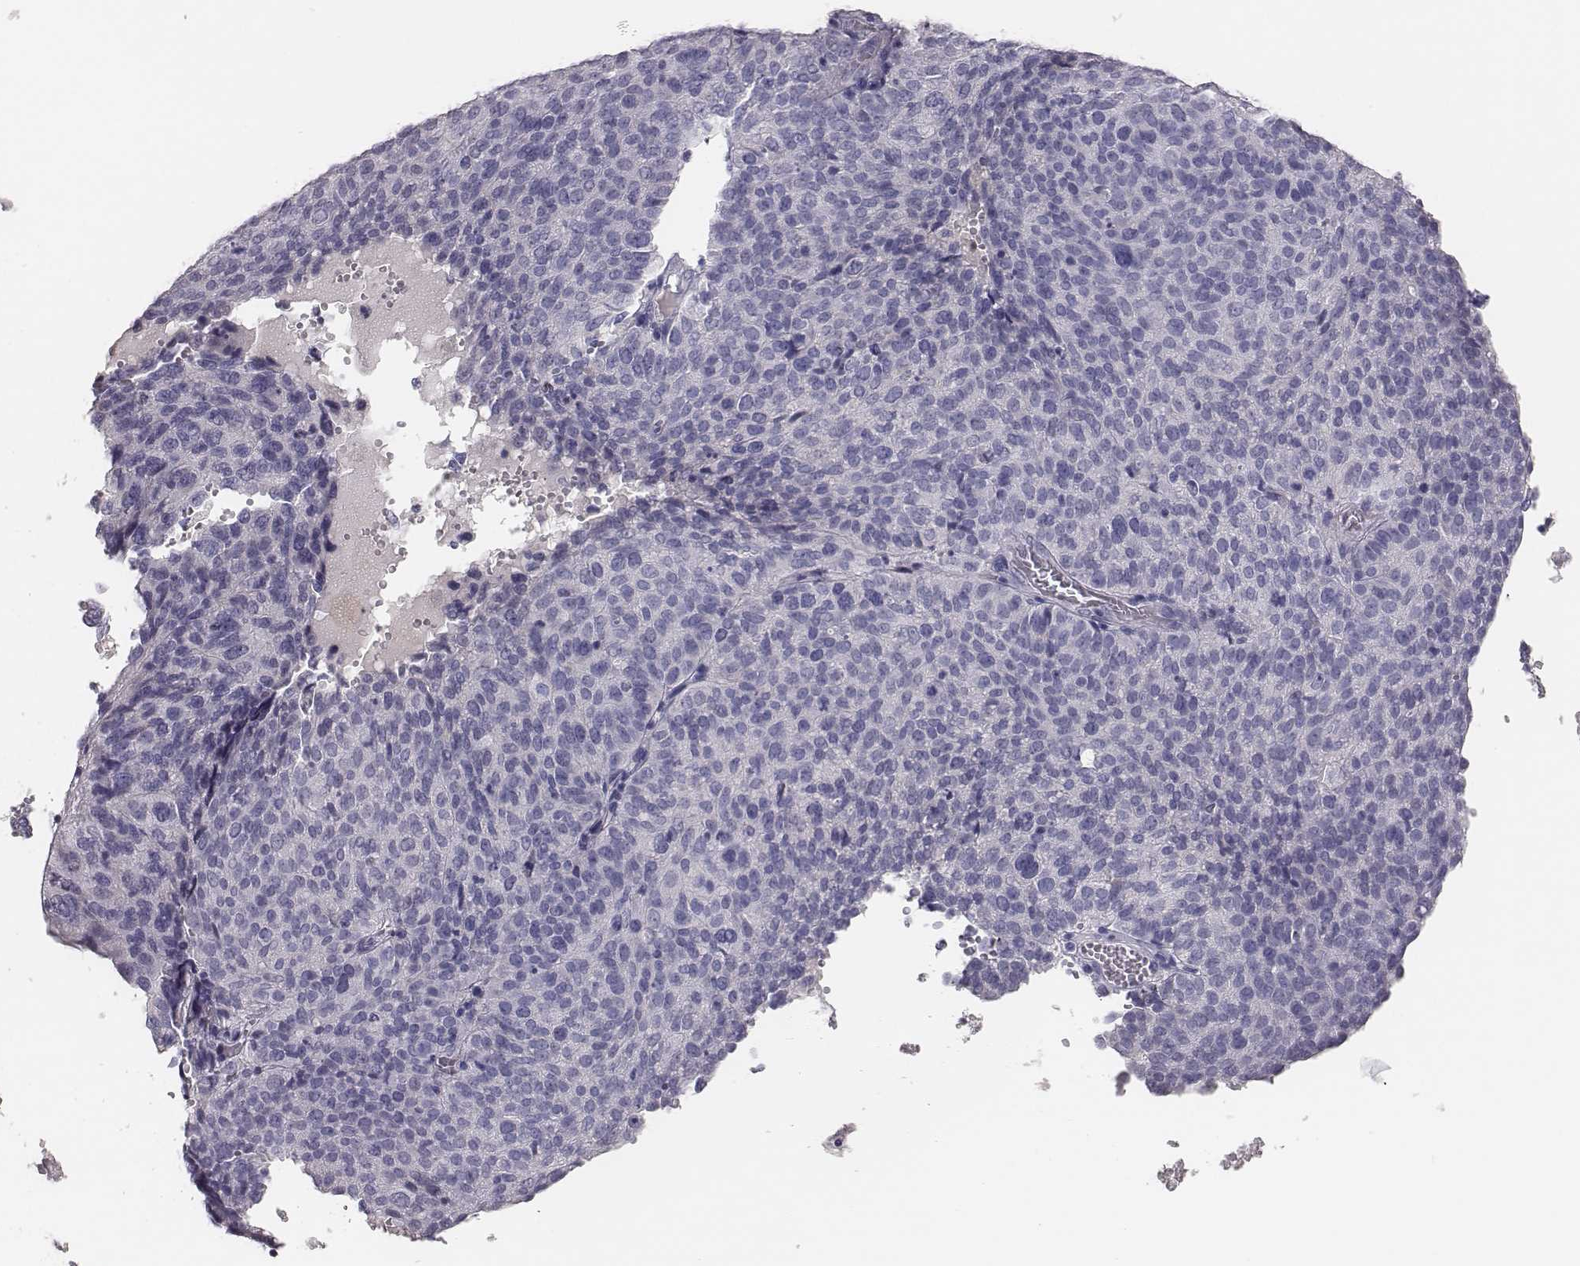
{"staining": {"intensity": "negative", "quantity": "none", "location": "none"}, "tissue": "ovarian cancer", "cell_type": "Tumor cells", "image_type": "cancer", "snomed": [{"axis": "morphology", "description": "Carcinoma, endometroid"}, {"axis": "topography", "description": "Ovary"}], "caption": "Protein analysis of endometroid carcinoma (ovarian) exhibits no significant expression in tumor cells.", "gene": "MYH6", "patient": {"sex": "female", "age": 58}}